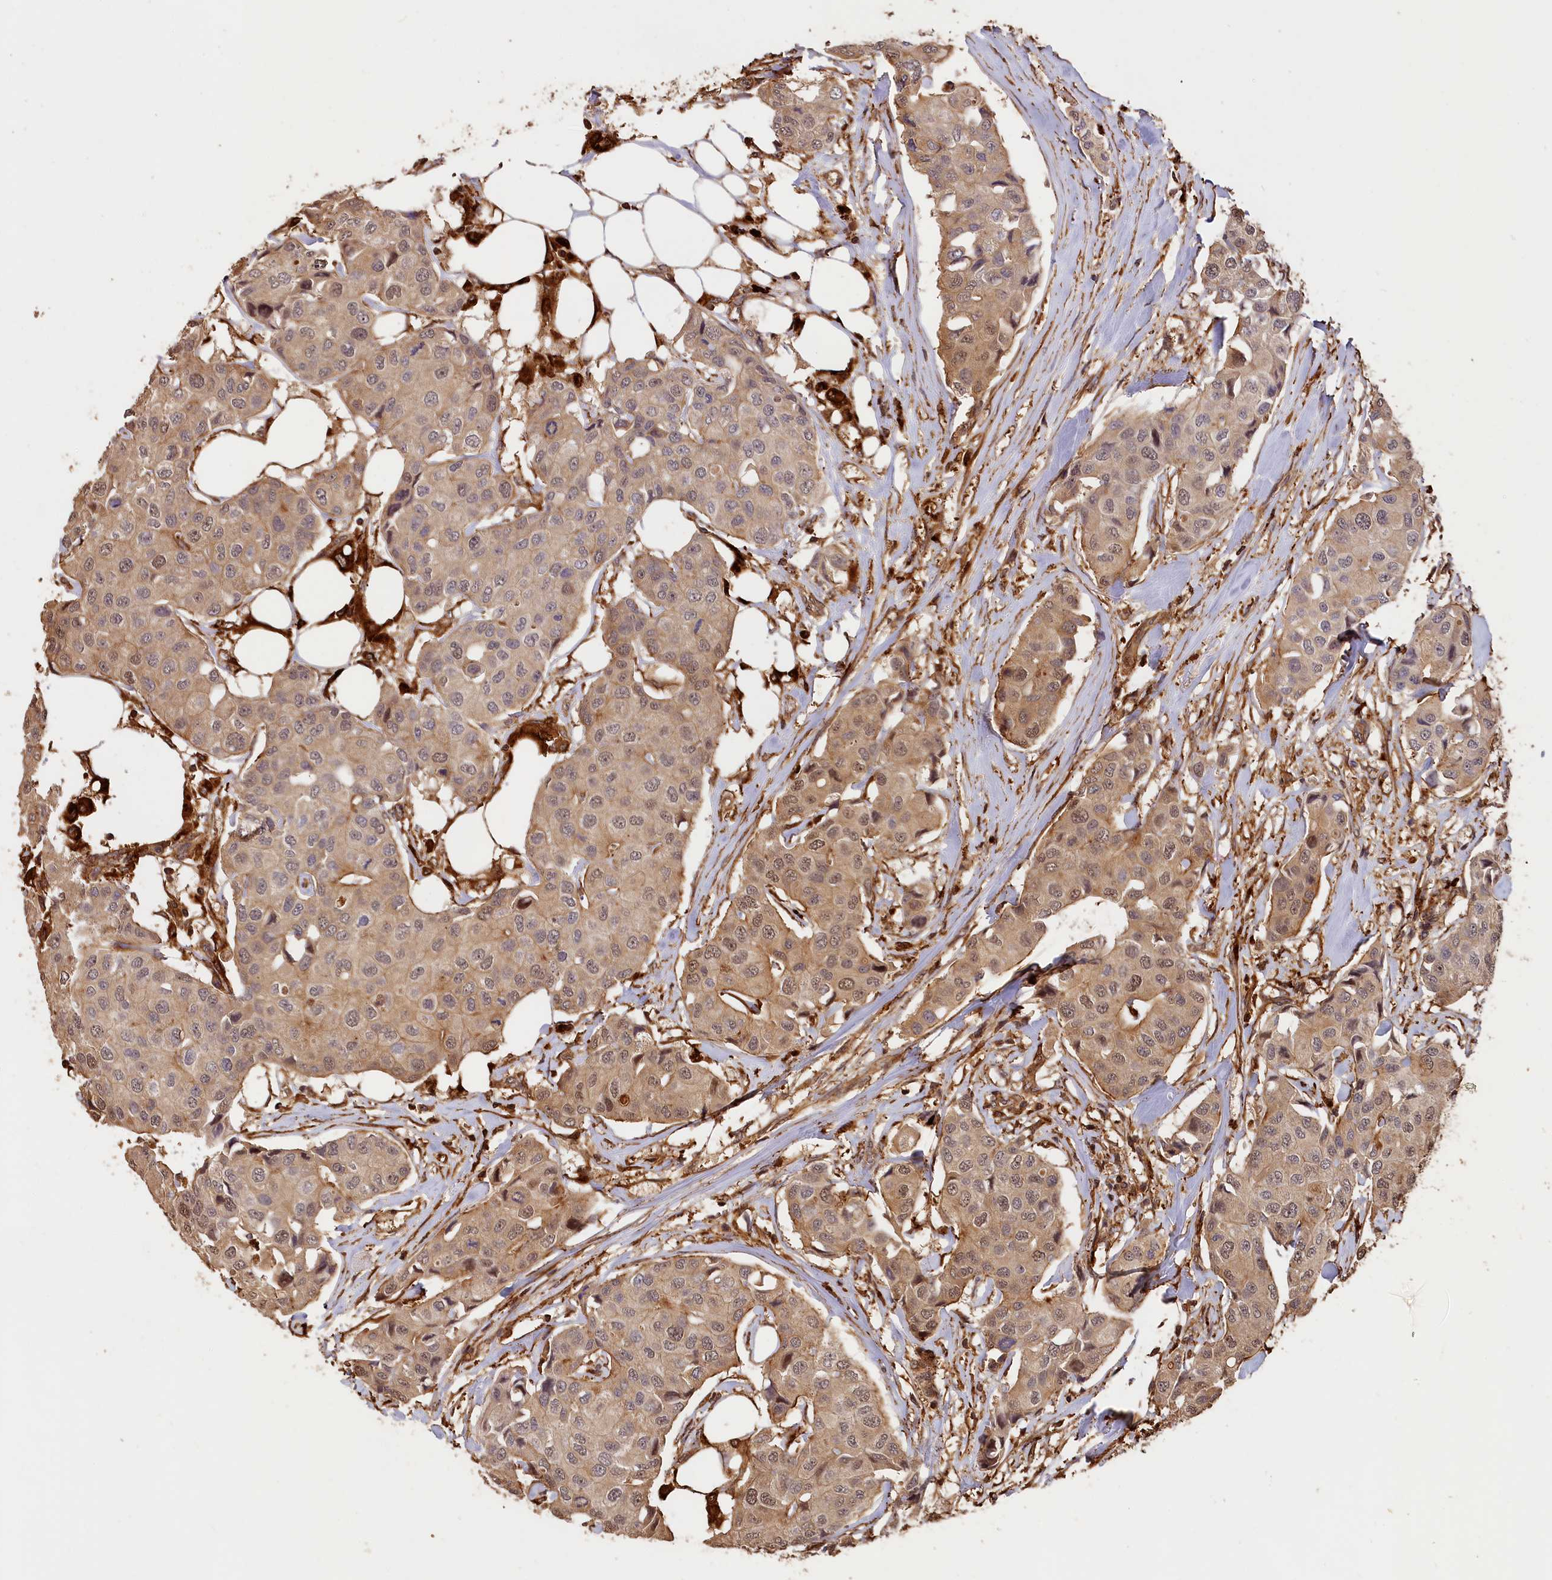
{"staining": {"intensity": "weak", "quantity": ">75%", "location": "cytoplasmic/membranous,nuclear"}, "tissue": "breast cancer", "cell_type": "Tumor cells", "image_type": "cancer", "snomed": [{"axis": "morphology", "description": "Duct carcinoma"}, {"axis": "topography", "description": "Breast"}], "caption": "An image of breast cancer (invasive ductal carcinoma) stained for a protein exhibits weak cytoplasmic/membranous and nuclear brown staining in tumor cells.", "gene": "MMP15", "patient": {"sex": "female", "age": 80}}